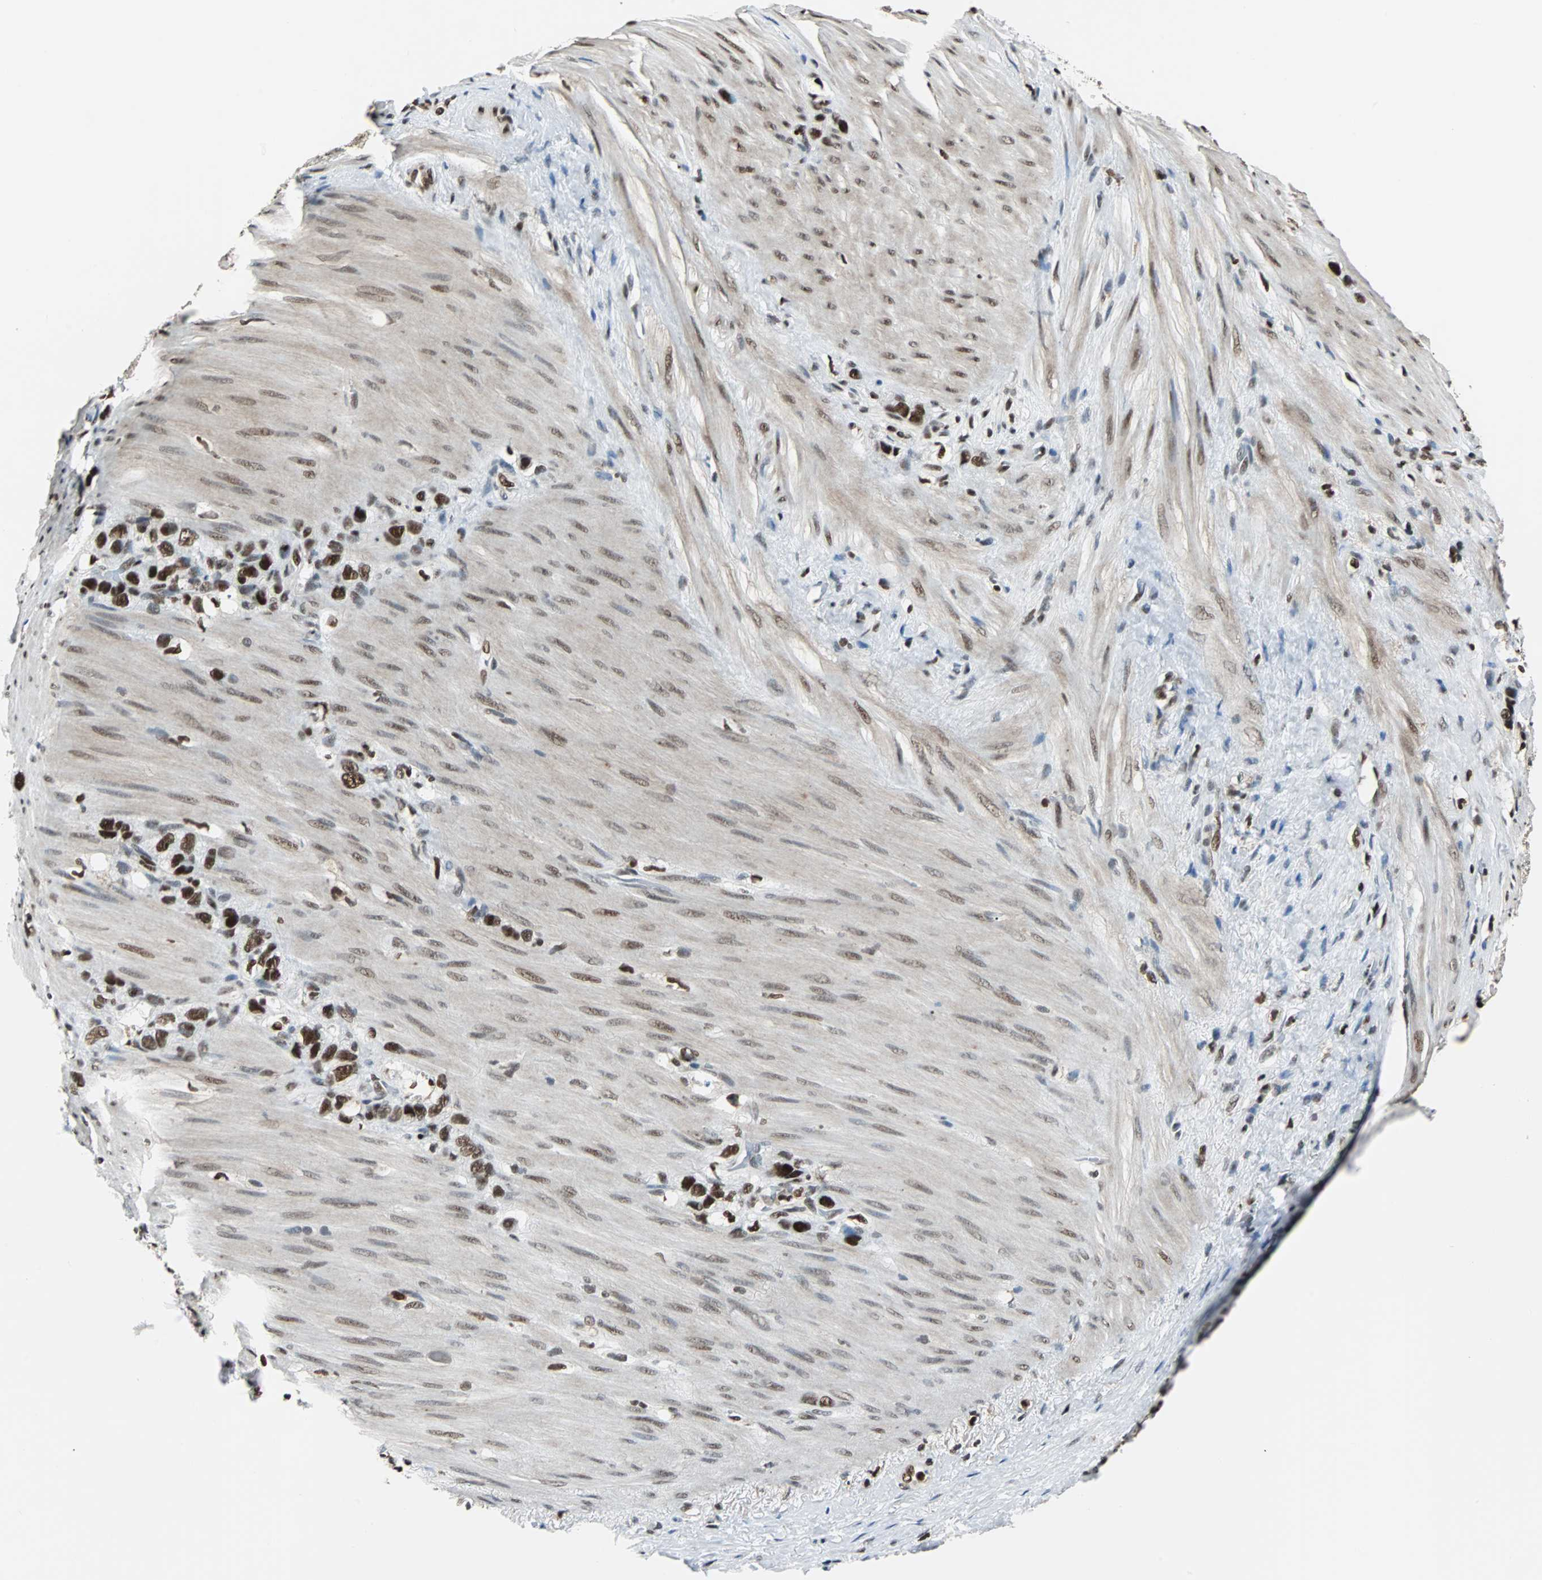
{"staining": {"intensity": "strong", "quantity": ">75%", "location": "nuclear"}, "tissue": "stomach cancer", "cell_type": "Tumor cells", "image_type": "cancer", "snomed": [{"axis": "morphology", "description": "Normal tissue, NOS"}, {"axis": "morphology", "description": "Adenocarcinoma, NOS"}, {"axis": "morphology", "description": "Adenocarcinoma, High grade"}, {"axis": "topography", "description": "Stomach, upper"}, {"axis": "topography", "description": "Stomach"}], "caption": "IHC histopathology image of human stomach cancer (adenocarcinoma) stained for a protein (brown), which reveals high levels of strong nuclear positivity in approximately >75% of tumor cells.", "gene": "XRCC4", "patient": {"sex": "female", "age": 65}}